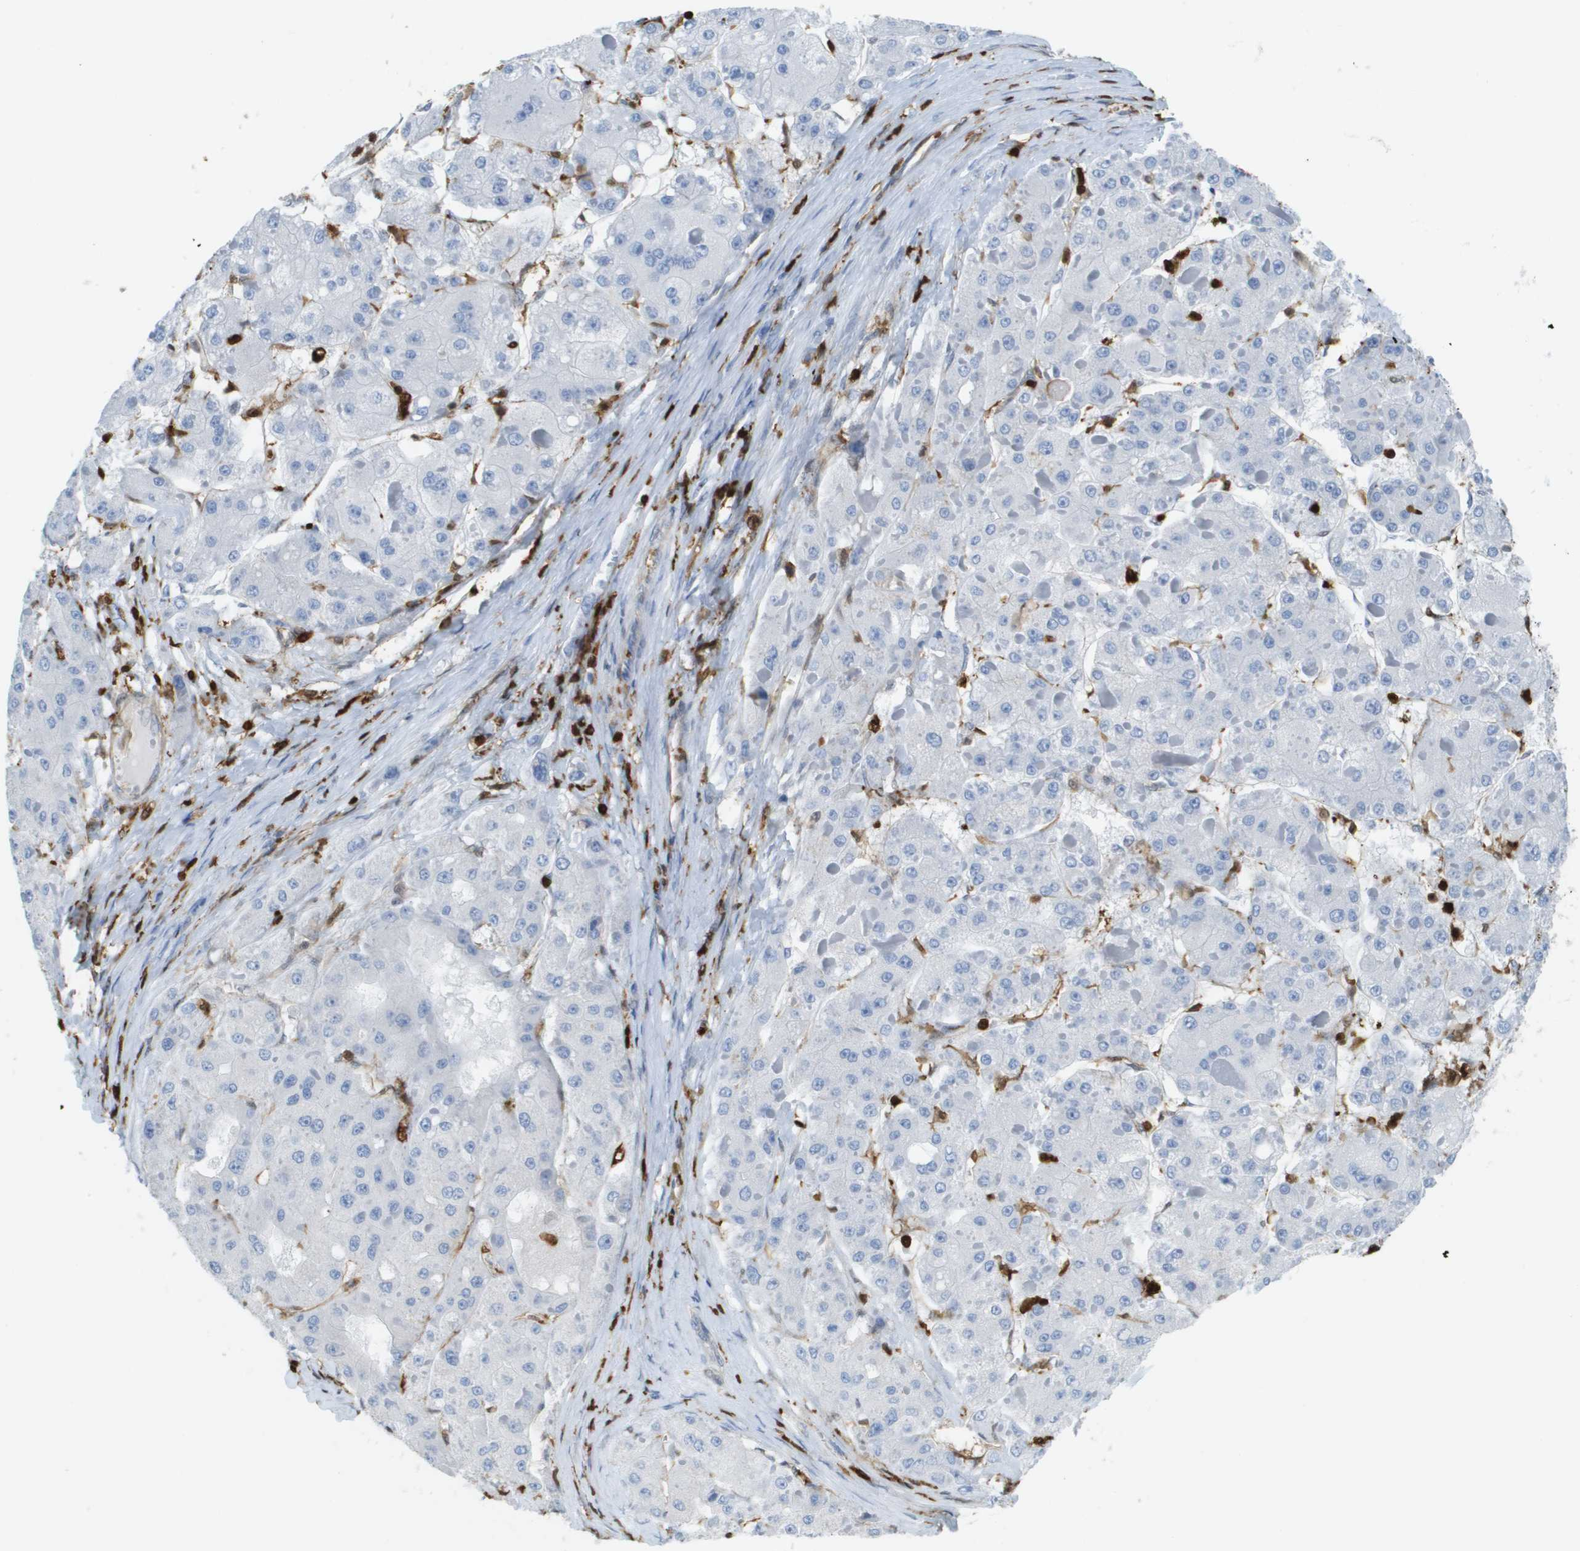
{"staining": {"intensity": "negative", "quantity": "none", "location": "none"}, "tissue": "liver cancer", "cell_type": "Tumor cells", "image_type": "cancer", "snomed": [{"axis": "morphology", "description": "Carcinoma, Hepatocellular, NOS"}, {"axis": "topography", "description": "Liver"}], "caption": "Immunohistochemistry (IHC) image of neoplastic tissue: human liver cancer stained with DAB exhibits no significant protein staining in tumor cells. The staining is performed using DAB (3,3'-diaminobenzidine) brown chromogen with nuclei counter-stained in using hematoxylin.", "gene": "DOCK5", "patient": {"sex": "female", "age": 73}}